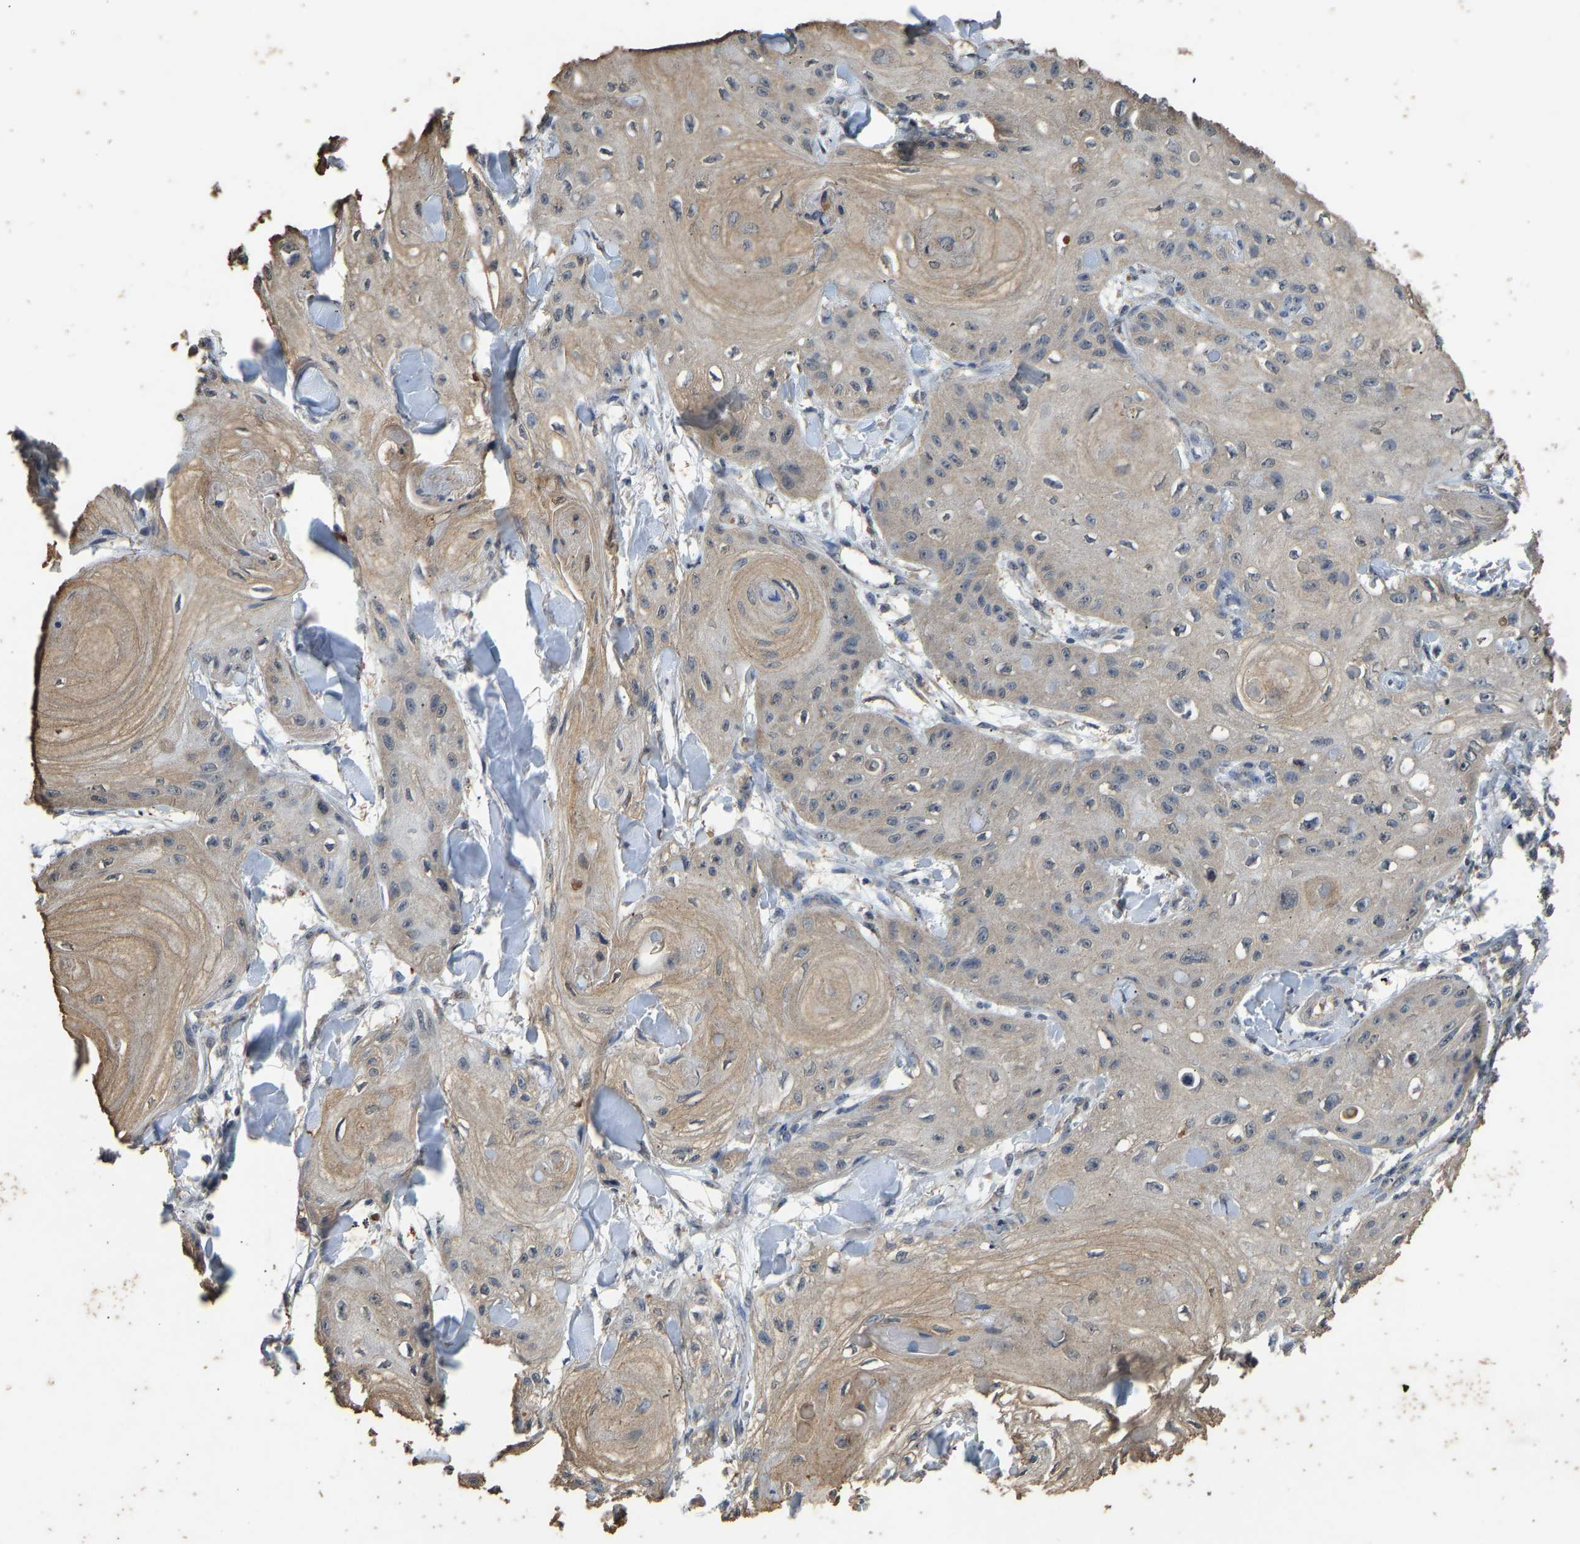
{"staining": {"intensity": "weak", "quantity": "25%-75%", "location": "cytoplasmic/membranous"}, "tissue": "skin cancer", "cell_type": "Tumor cells", "image_type": "cancer", "snomed": [{"axis": "morphology", "description": "Squamous cell carcinoma, NOS"}, {"axis": "topography", "description": "Skin"}], "caption": "Immunohistochemical staining of skin cancer (squamous cell carcinoma) reveals weak cytoplasmic/membranous protein expression in approximately 25%-75% of tumor cells.", "gene": "CIDEC", "patient": {"sex": "male", "age": 74}}